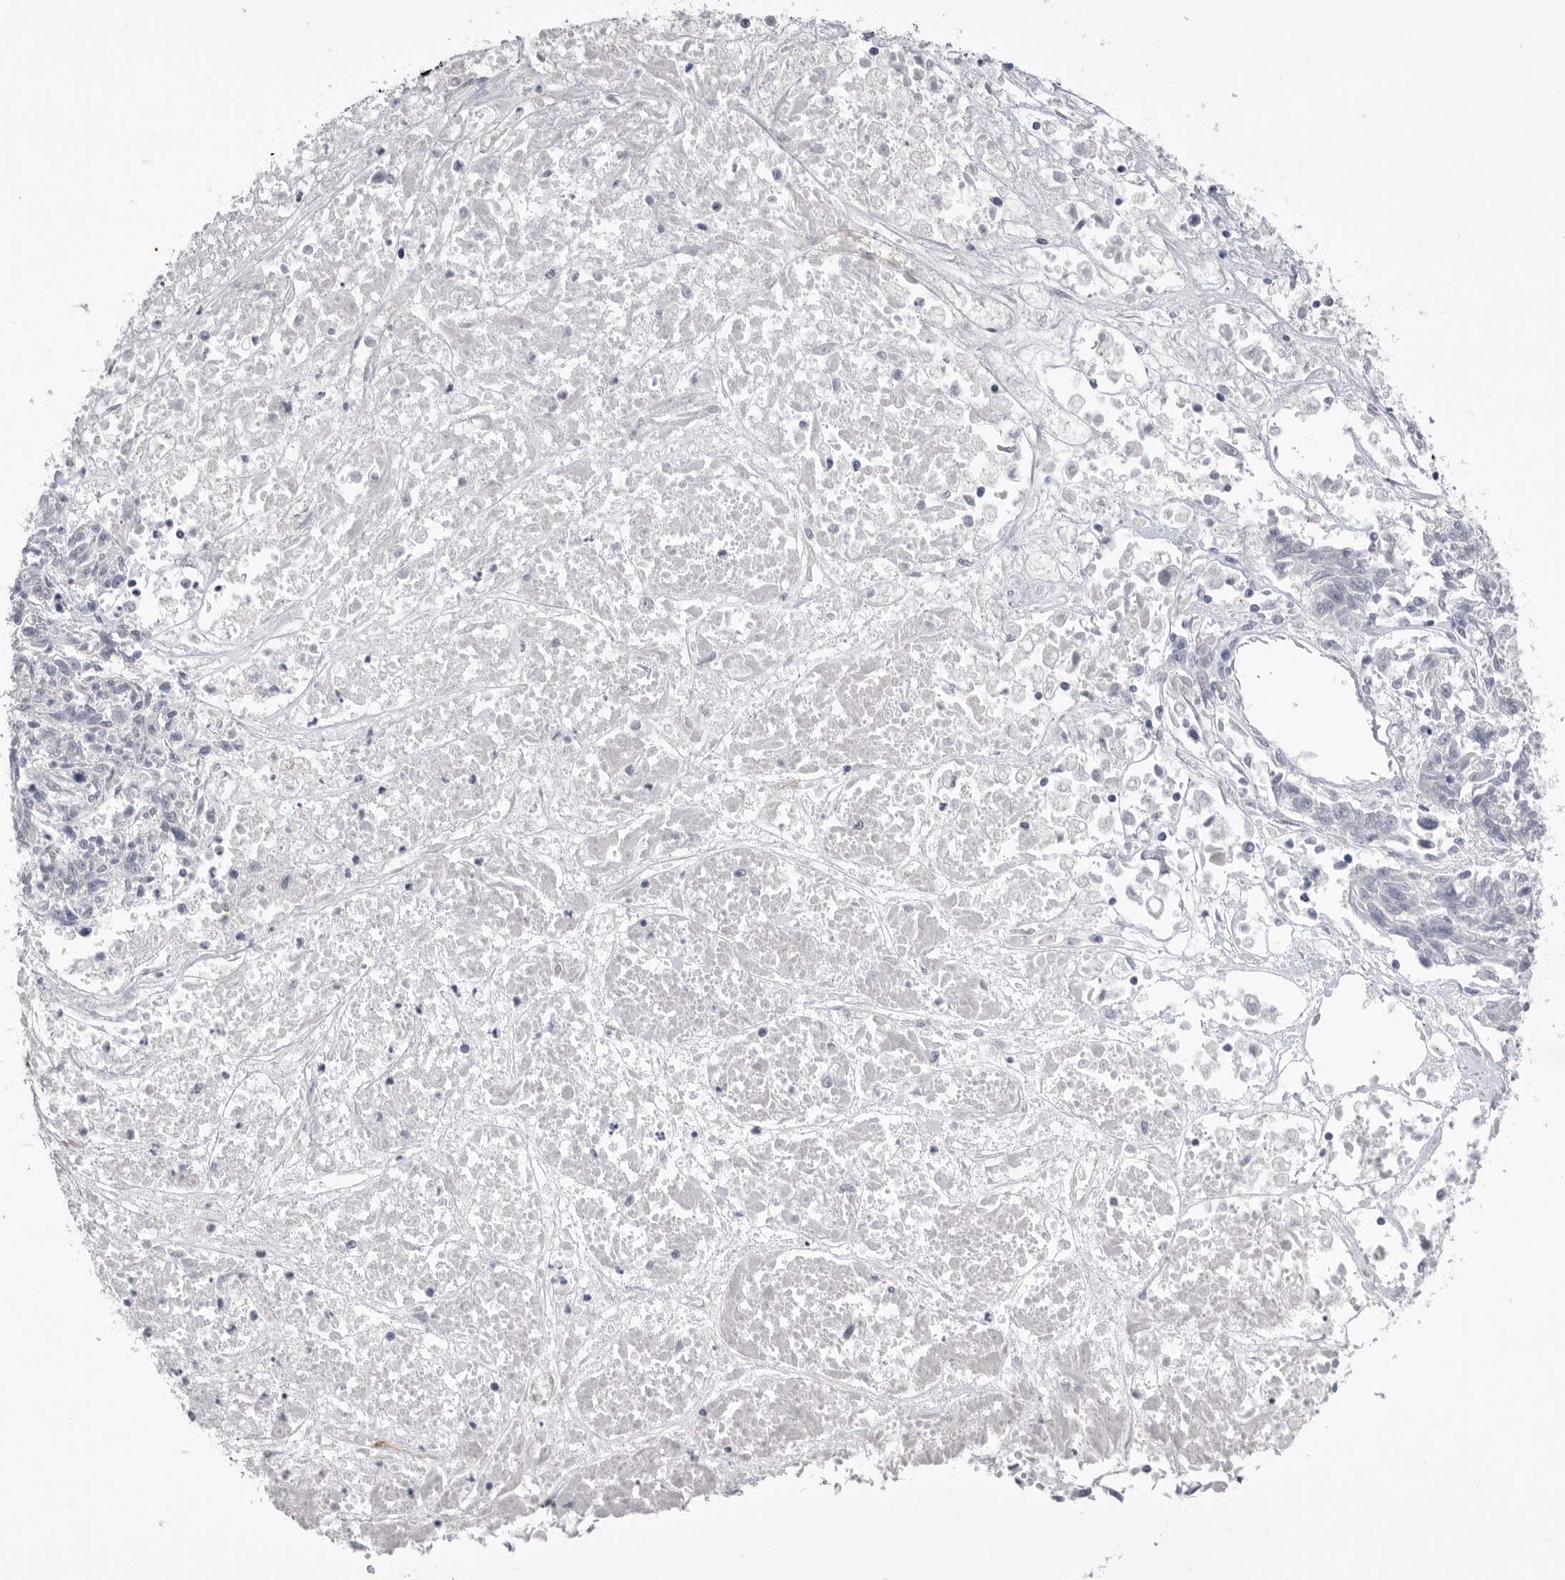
{"staining": {"intensity": "negative", "quantity": "none", "location": "none"}, "tissue": "melanoma", "cell_type": "Tumor cells", "image_type": "cancer", "snomed": [{"axis": "morphology", "description": "Malignant melanoma, NOS"}, {"axis": "topography", "description": "Skin"}], "caption": "Immunohistochemistry (IHC) photomicrograph of neoplastic tissue: malignant melanoma stained with DAB displays no significant protein positivity in tumor cells.", "gene": "ZBTB7B", "patient": {"sex": "male", "age": 53}}